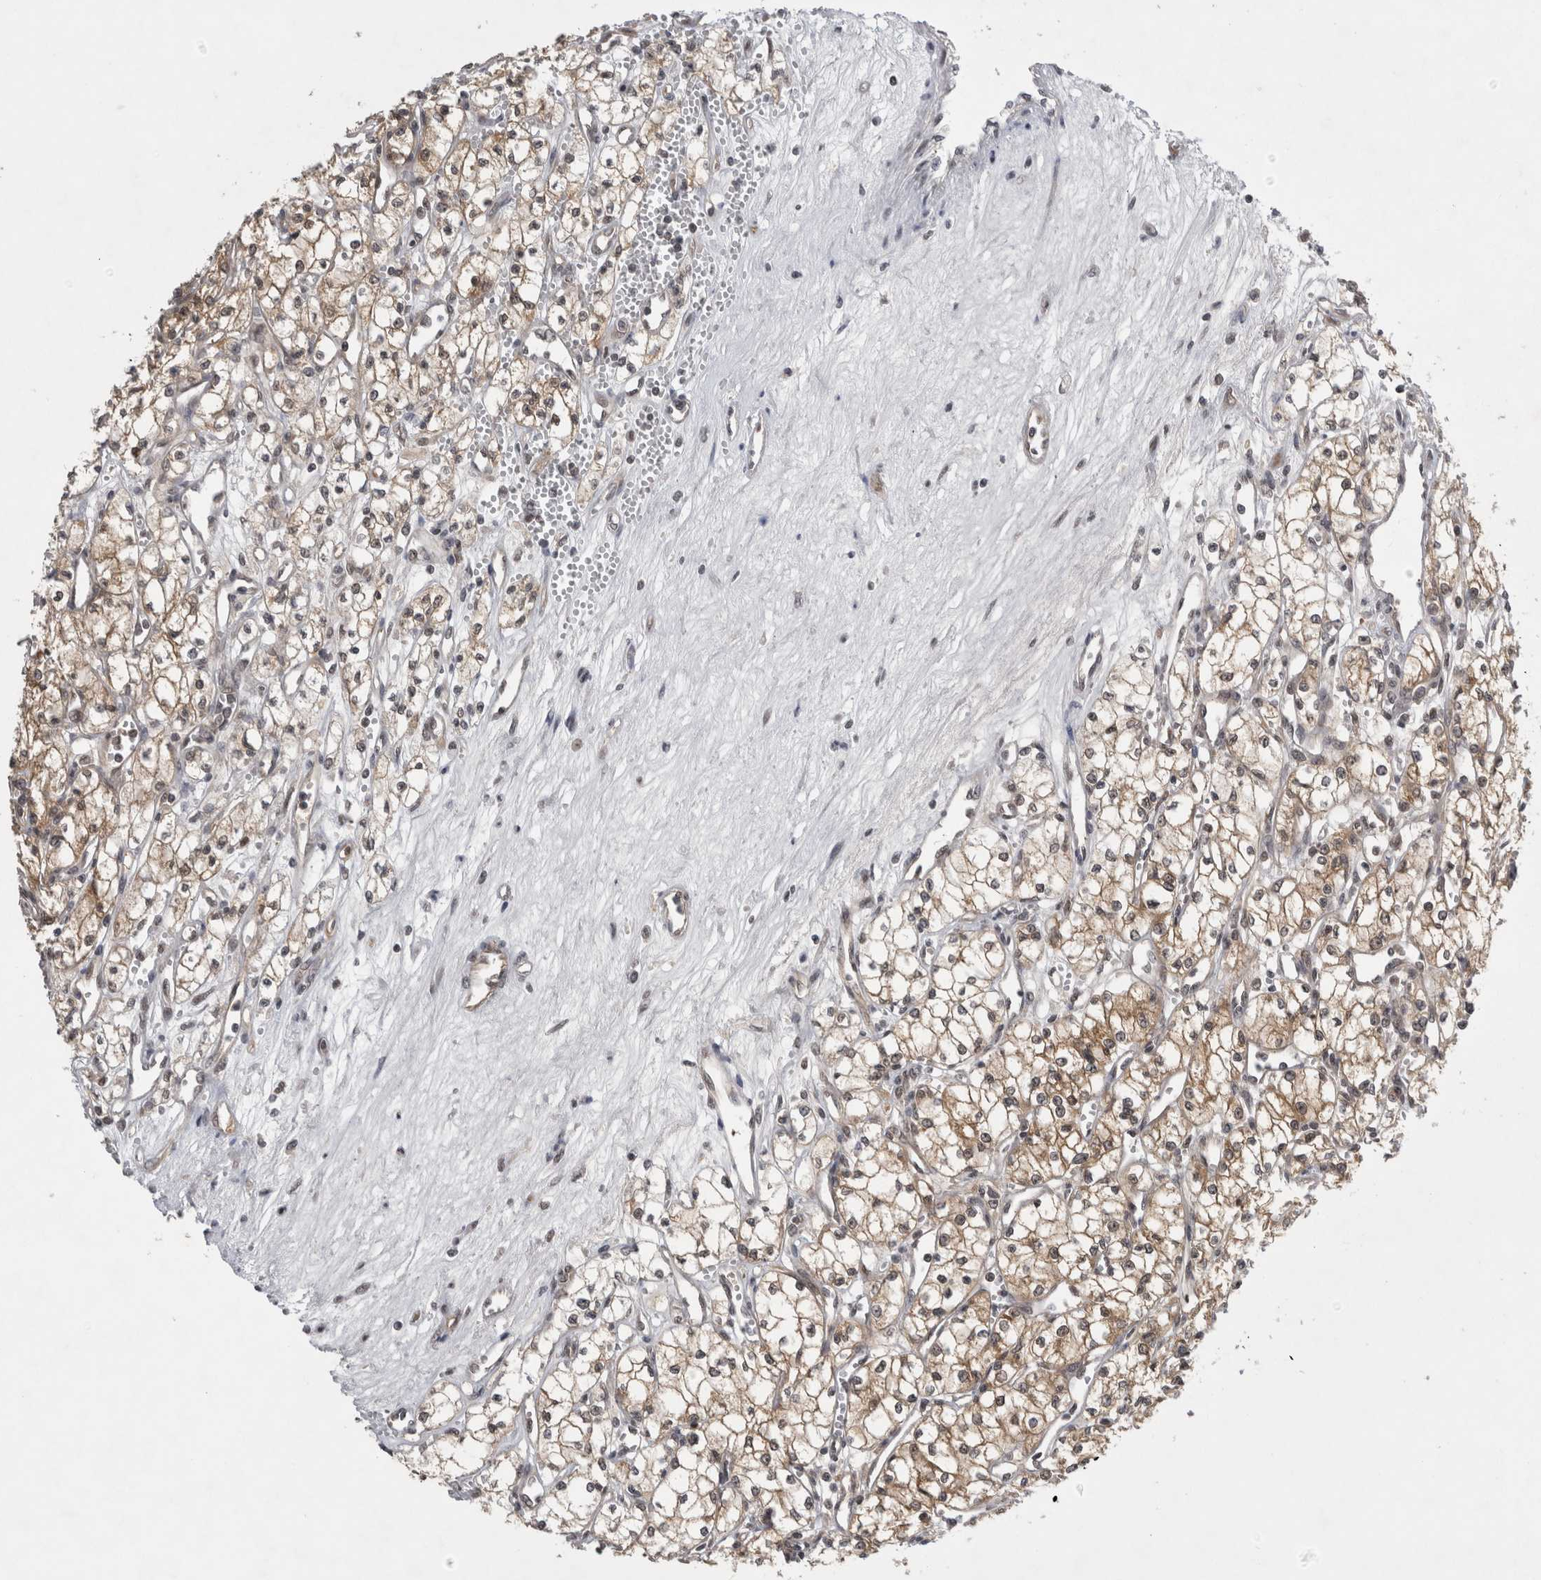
{"staining": {"intensity": "weak", "quantity": ">75%", "location": "cytoplasmic/membranous"}, "tissue": "renal cancer", "cell_type": "Tumor cells", "image_type": "cancer", "snomed": [{"axis": "morphology", "description": "Adenocarcinoma, NOS"}, {"axis": "topography", "description": "Kidney"}], "caption": "DAB immunohistochemical staining of renal cancer (adenocarcinoma) demonstrates weak cytoplasmic/membranous protein positivity in about >75% of tumor cells.", "gene": "PSMB2", "patient": {"sex": "male", "age": 59}}